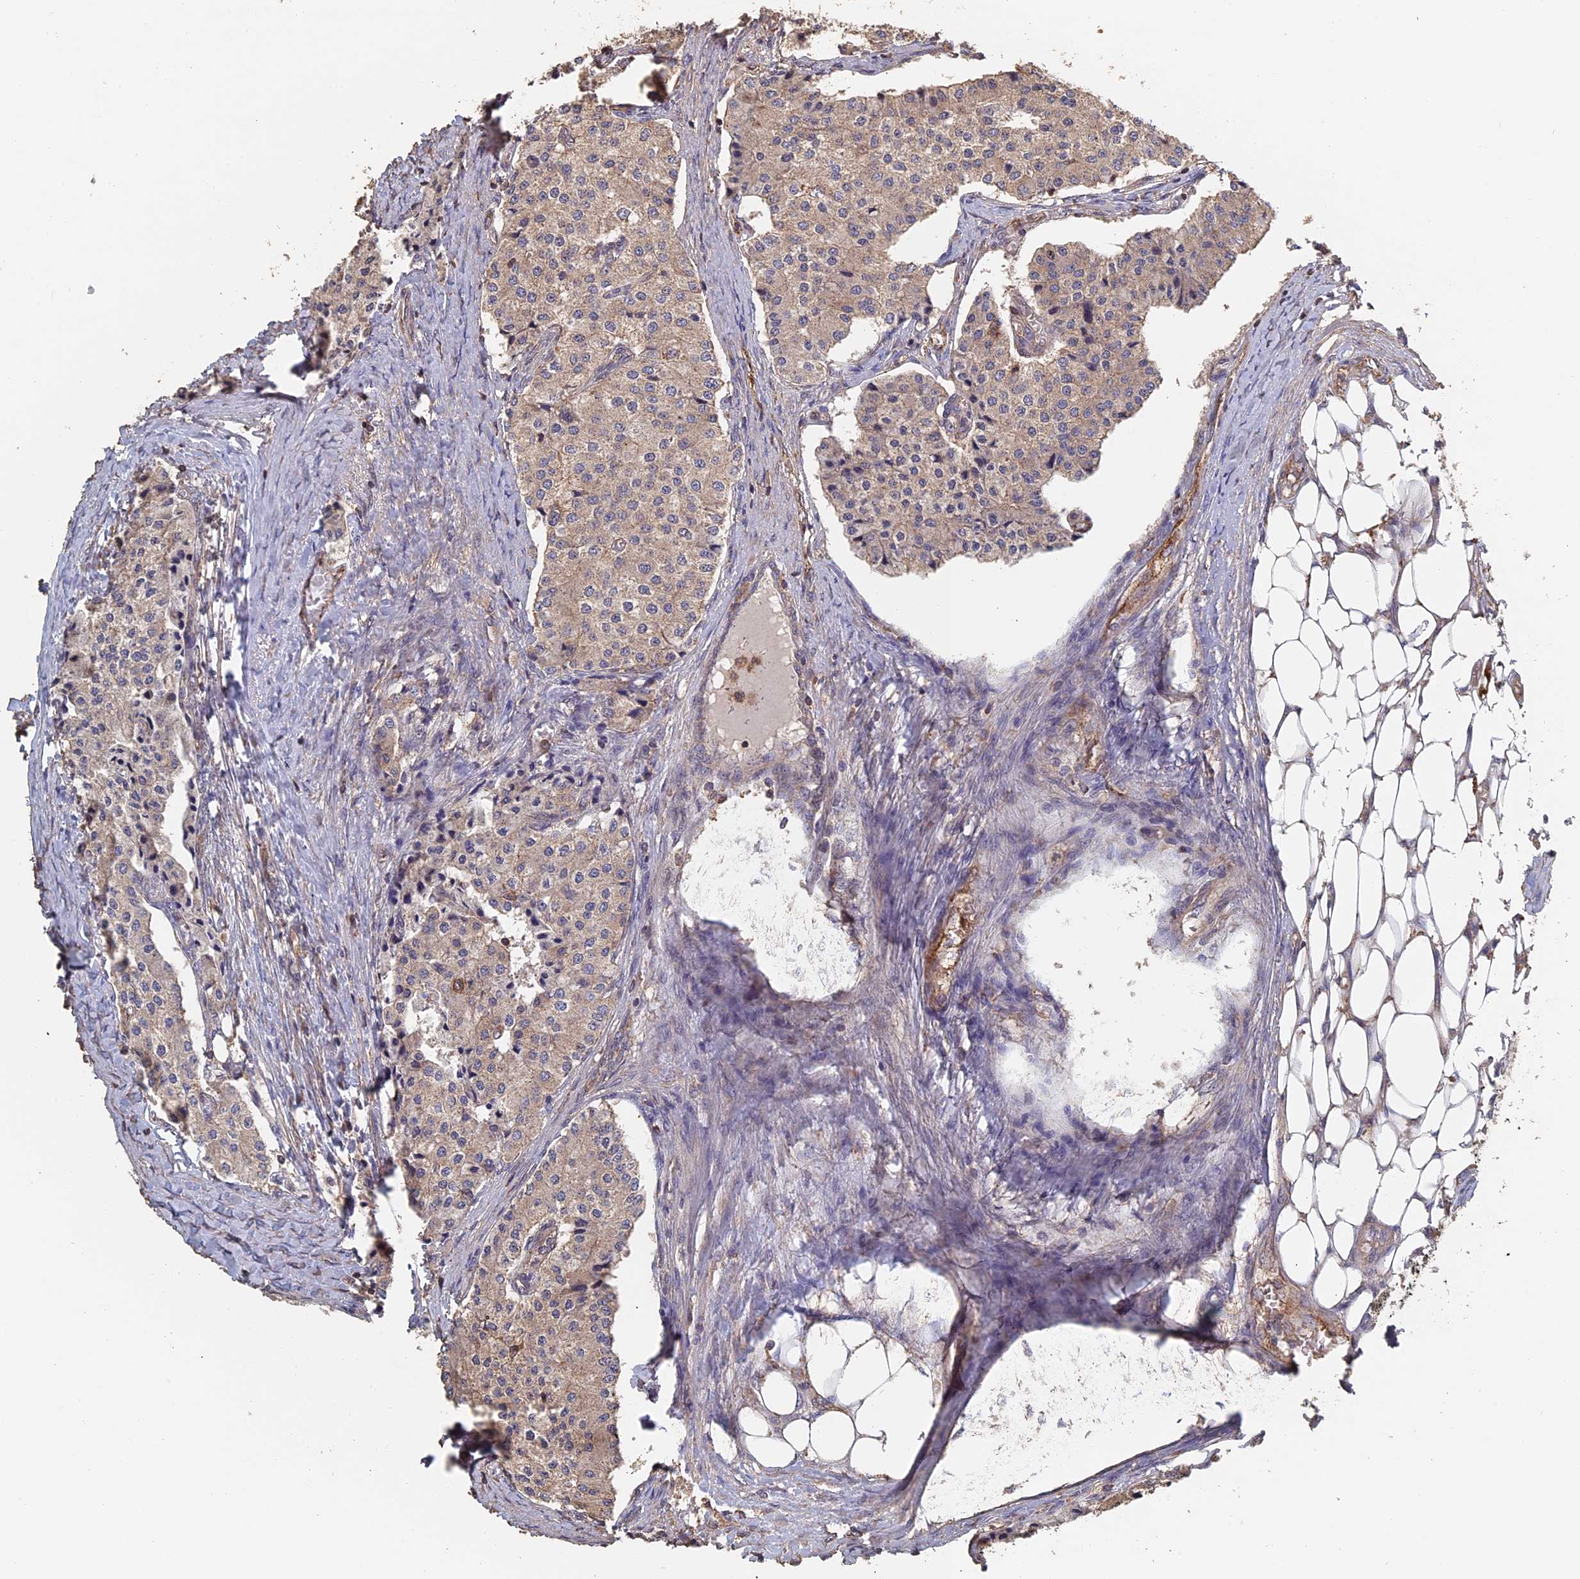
{"staining": {"intensity": "weak", "quantity": "25%-75%", "location": "cytoplasmic/membranous"}, "tissue": "carcinoid", "cell_type": "Tumor cells", "image_type": "cancer", "snomed": [{"axis": "morphology", "description": "Carcinoid, malignant, NOS"}, {"axis": "topography", "description": "Colon"}], "caption": "The photomicrograph reveals a brown stain indicating the presence of a protein in the cytoplasmic/membranous of tumor cells in malignant carcinoid.", "gene": "PIGQ", "patient": {"sex": "female", "age": 52}}